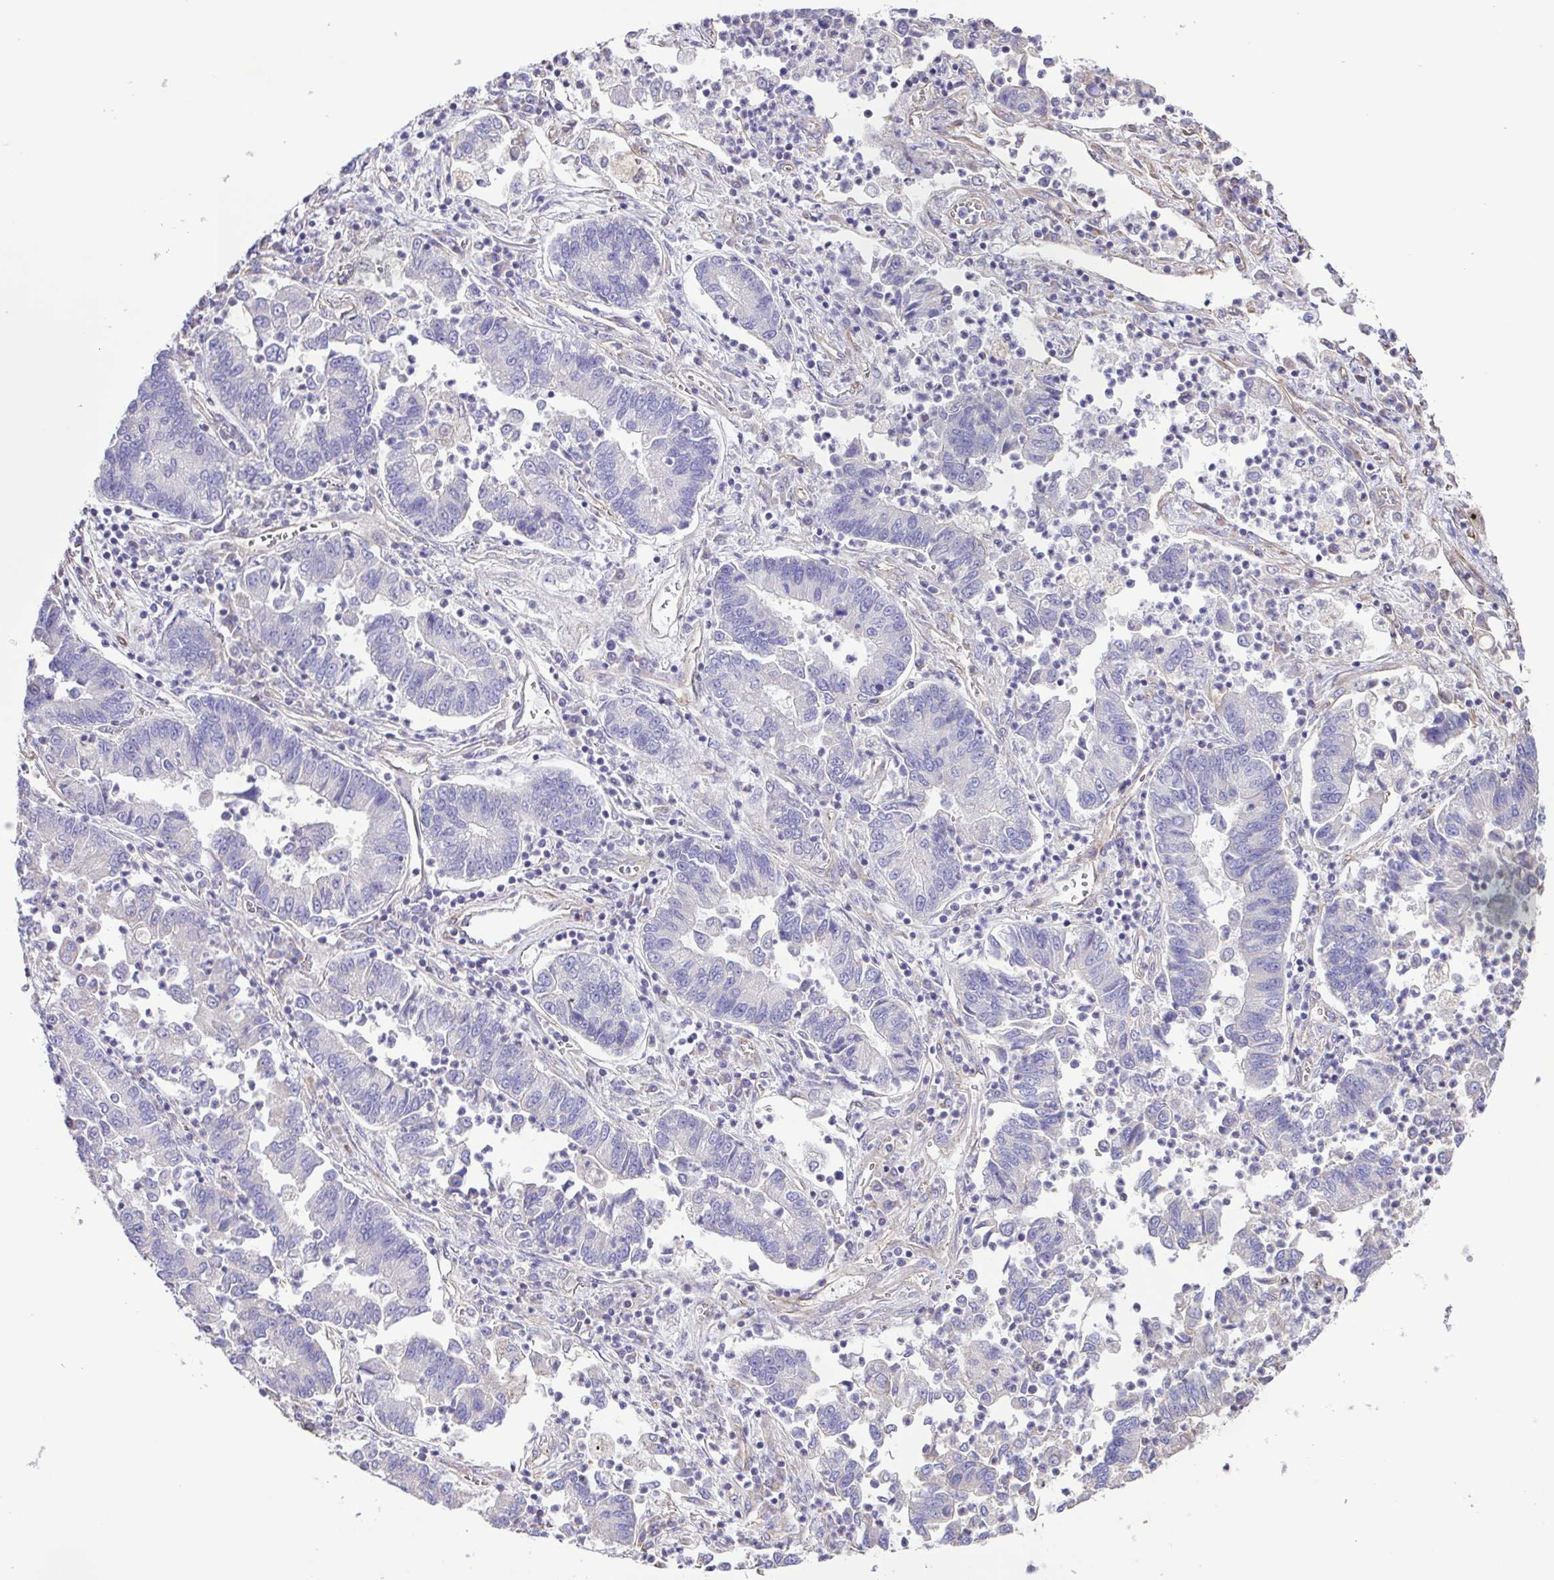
{"staining": {"intensity": "negative", "quantity": "none", "location": "none"}, "tissue": "lung cancer", "cell_type": "Tumor cells", "image_type": "cancer", "snomed": [{"axis": "morphology", "description": "Adenocarcinoma, NOS"}, {"axis": "topography", "description": "Lung"}], "caption": "An immunohistochemistry histopathology image of lung cancer (adenocarcinoma) is shown. There is no staining in tumor cells of lung cancer (adenocarcinoma).", "gene": "FLT1", "patient": {"sex": "female", "age": 57}}